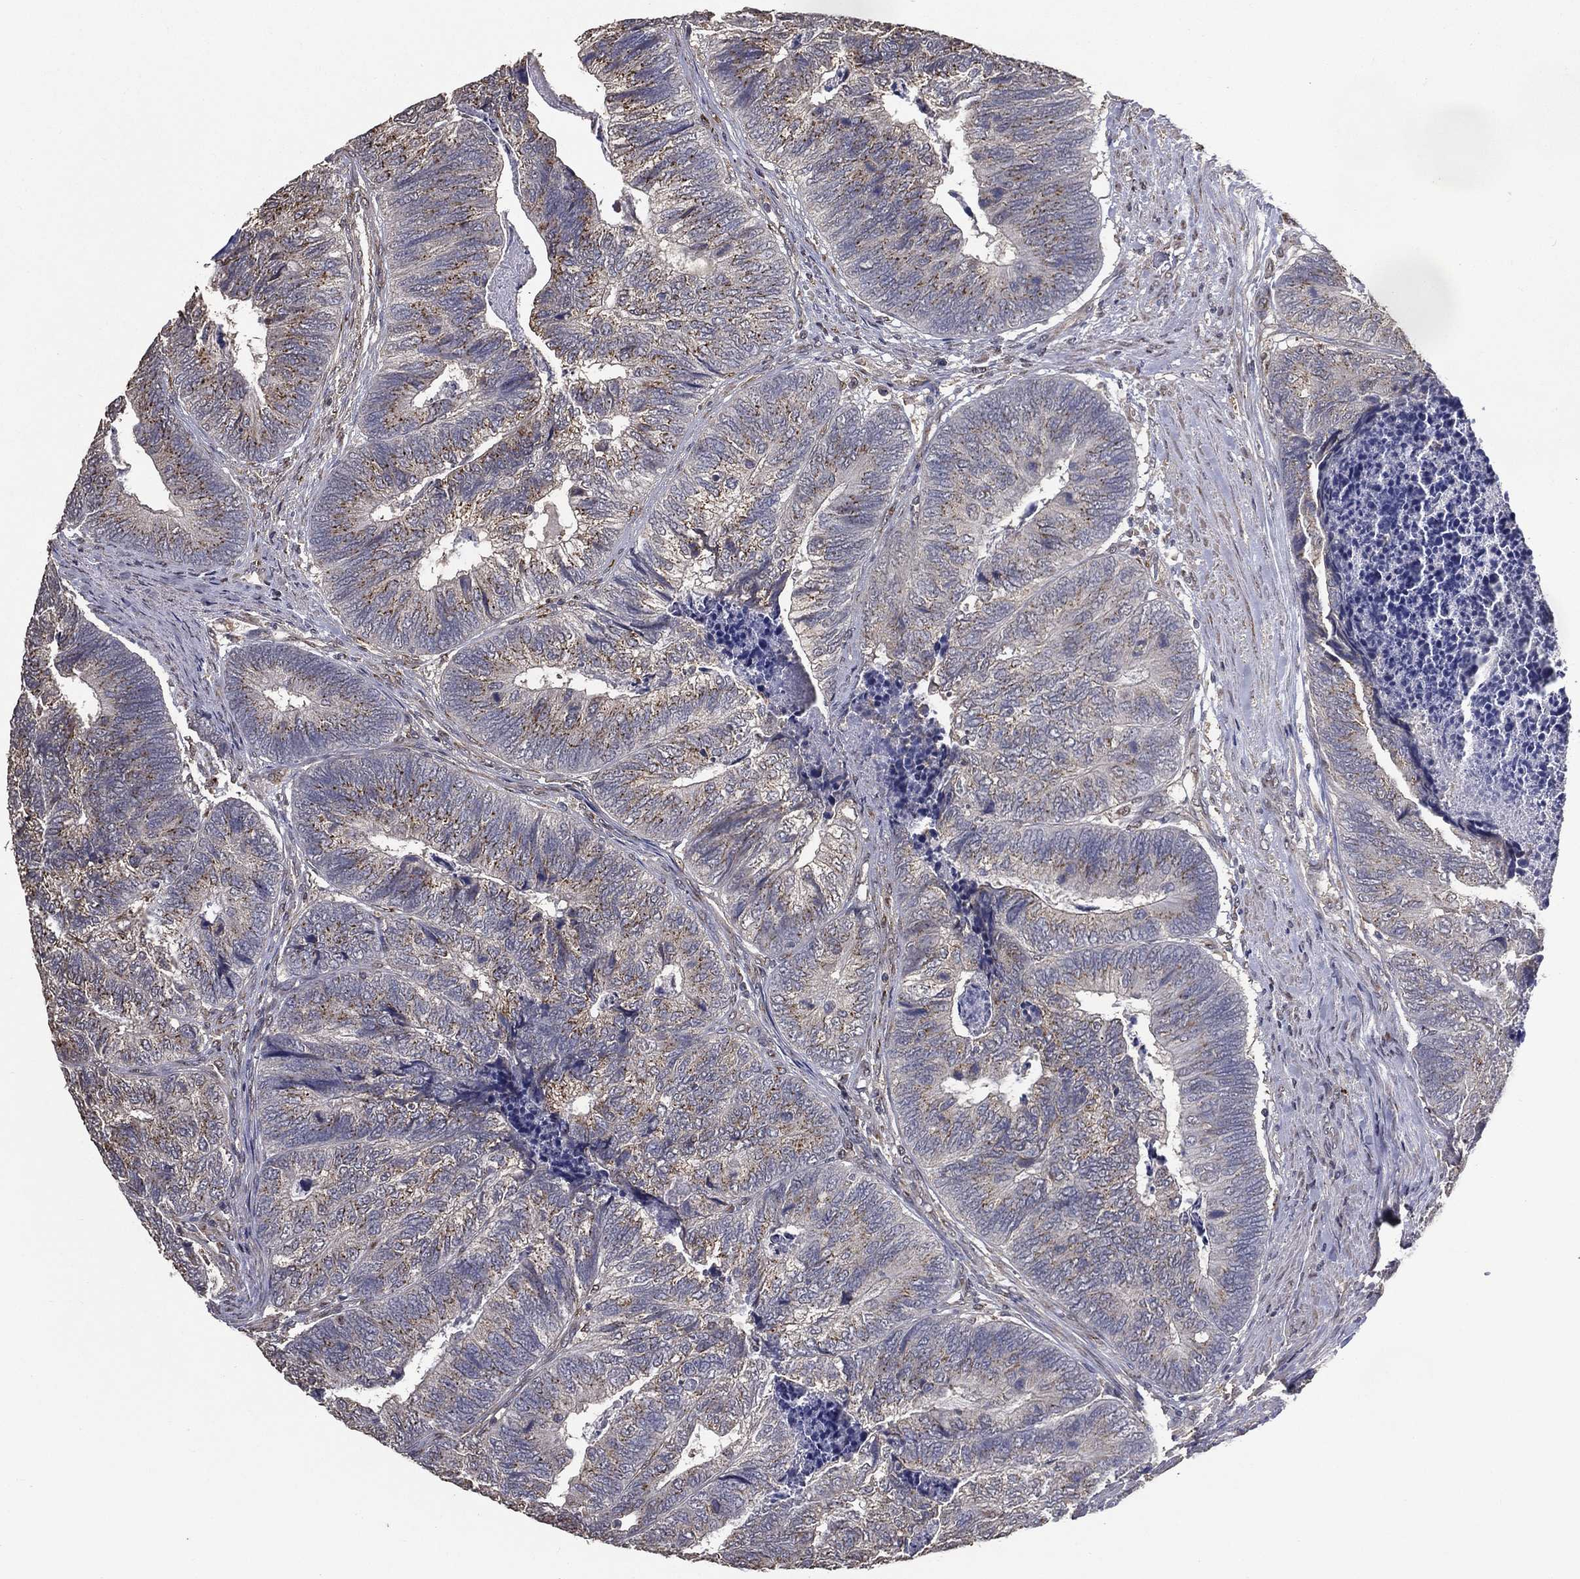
{"staining": {"intensity": "moderate", "quantity": "<25%", "location": "cytoplasmic/membranous"}, "tissue": "colorectal cancer", "cell_type": "Tumor cells", "image_type": "cancer", "snomed": [{"axis": "morphology", "description": "Adenocarcinoma, NOS"}, {"axis": "topography", "description": "Colon"}], "caption": "A micrograph showing moderate cytoplasmic/membranous positivity in about <25% of tumor cells in colorectal cancer, as visualized by brown immunohistochemical staining.", "gene": "GPR183", "patient": {"sex": "female", "age": 67}}